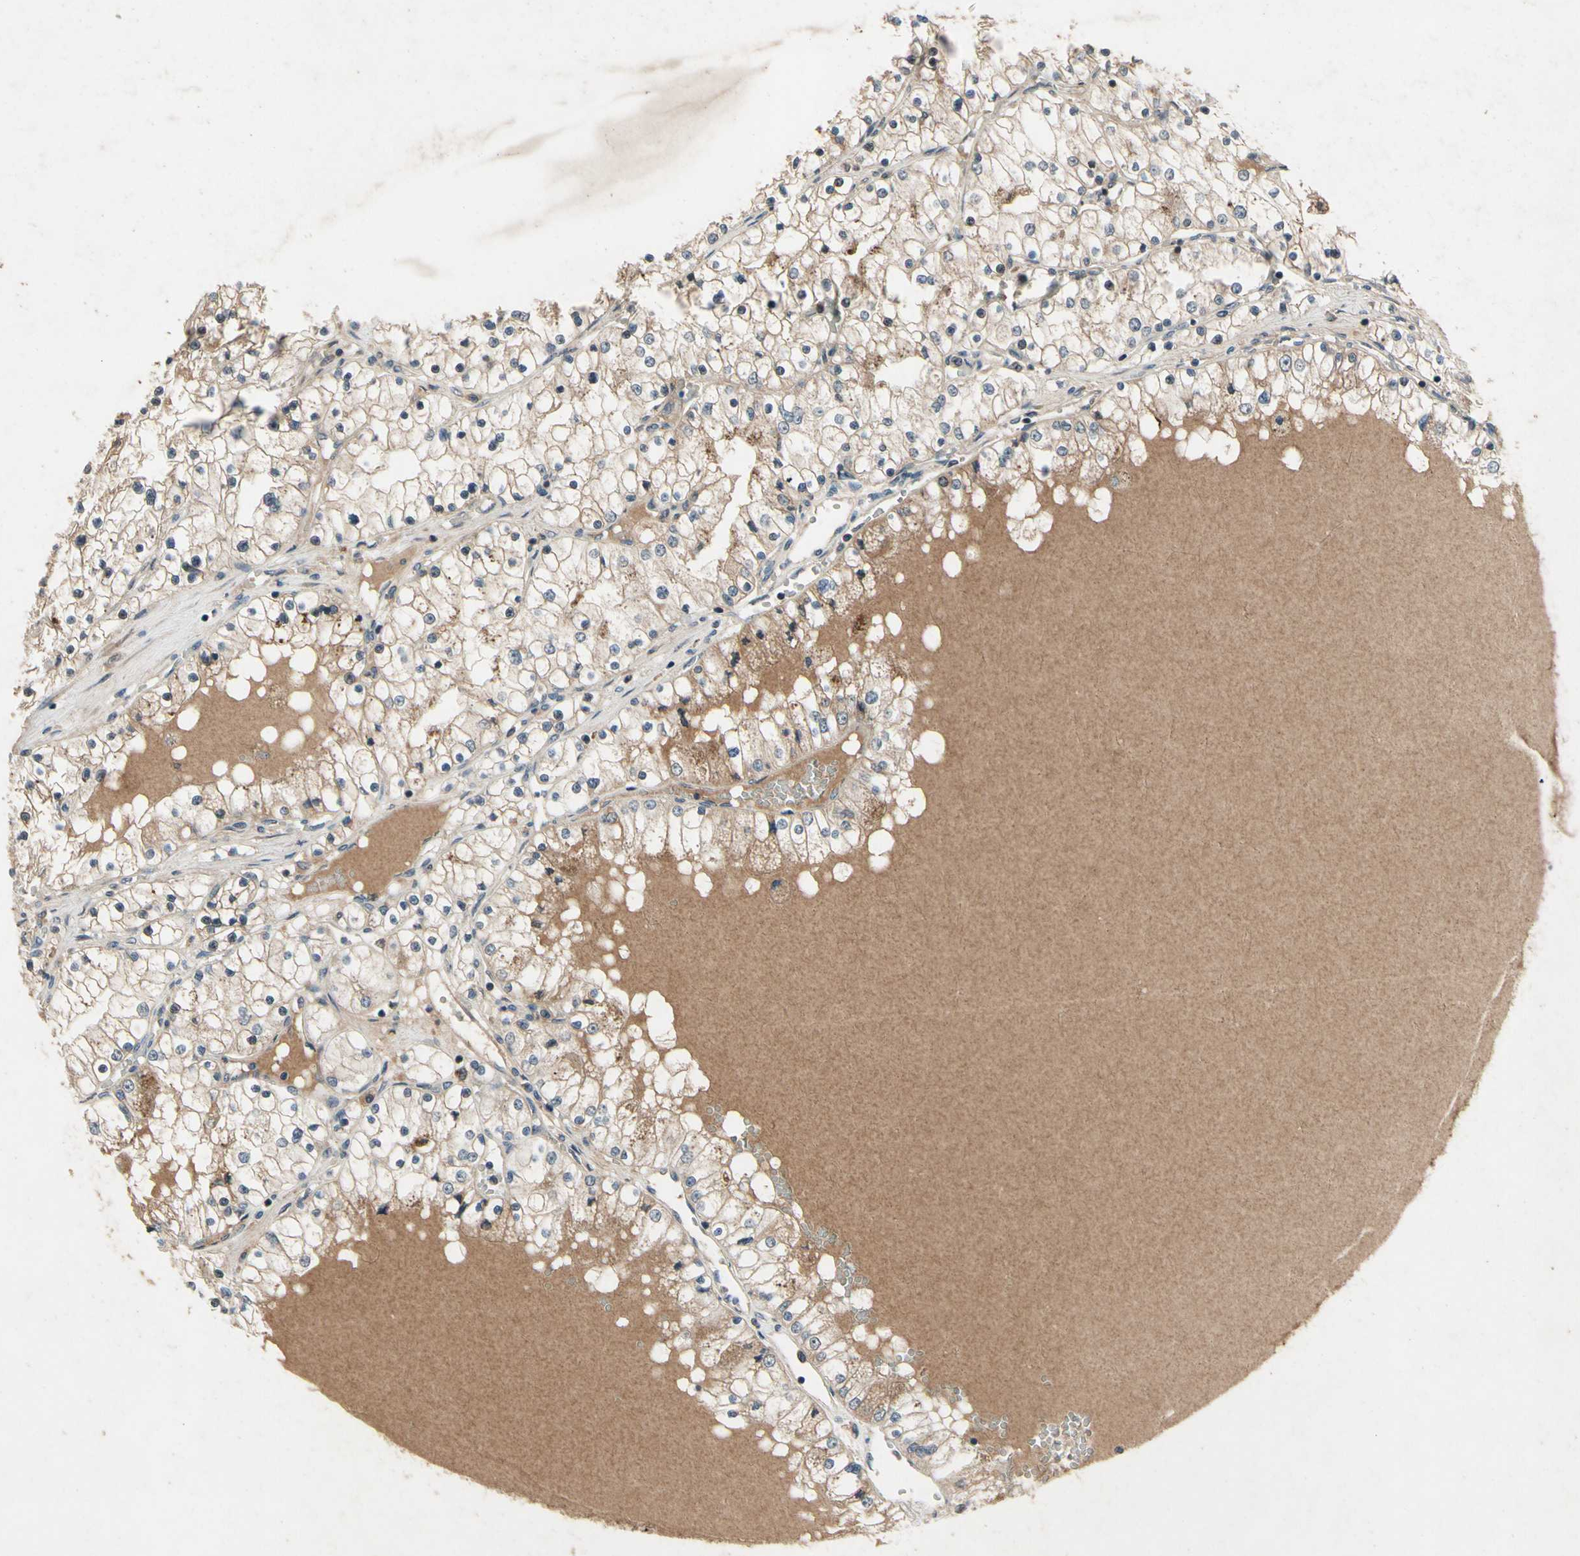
{"staining": {"intensity": "moderate", "quantity": "25%-75%", "location": "cytoplasmic/membranous"}, "tissue": "renal cancer", "cell_type": "Tumor cells", "image_type": "cancer", "snomed": [{"axis": "morphology", "description": "Adenocarcinoma, NOS"}, {"axis": "topography", "description": "Kidney"}], "caption": "Immunohistochemical staining of human adenocarcinoma (renal) shows moderate cytoplasmic/membranous protein staining in approximately 25%-75% of tumor cells.", "gene": "DPY19L3", "patient": {"sex": "male", "age": 68}}